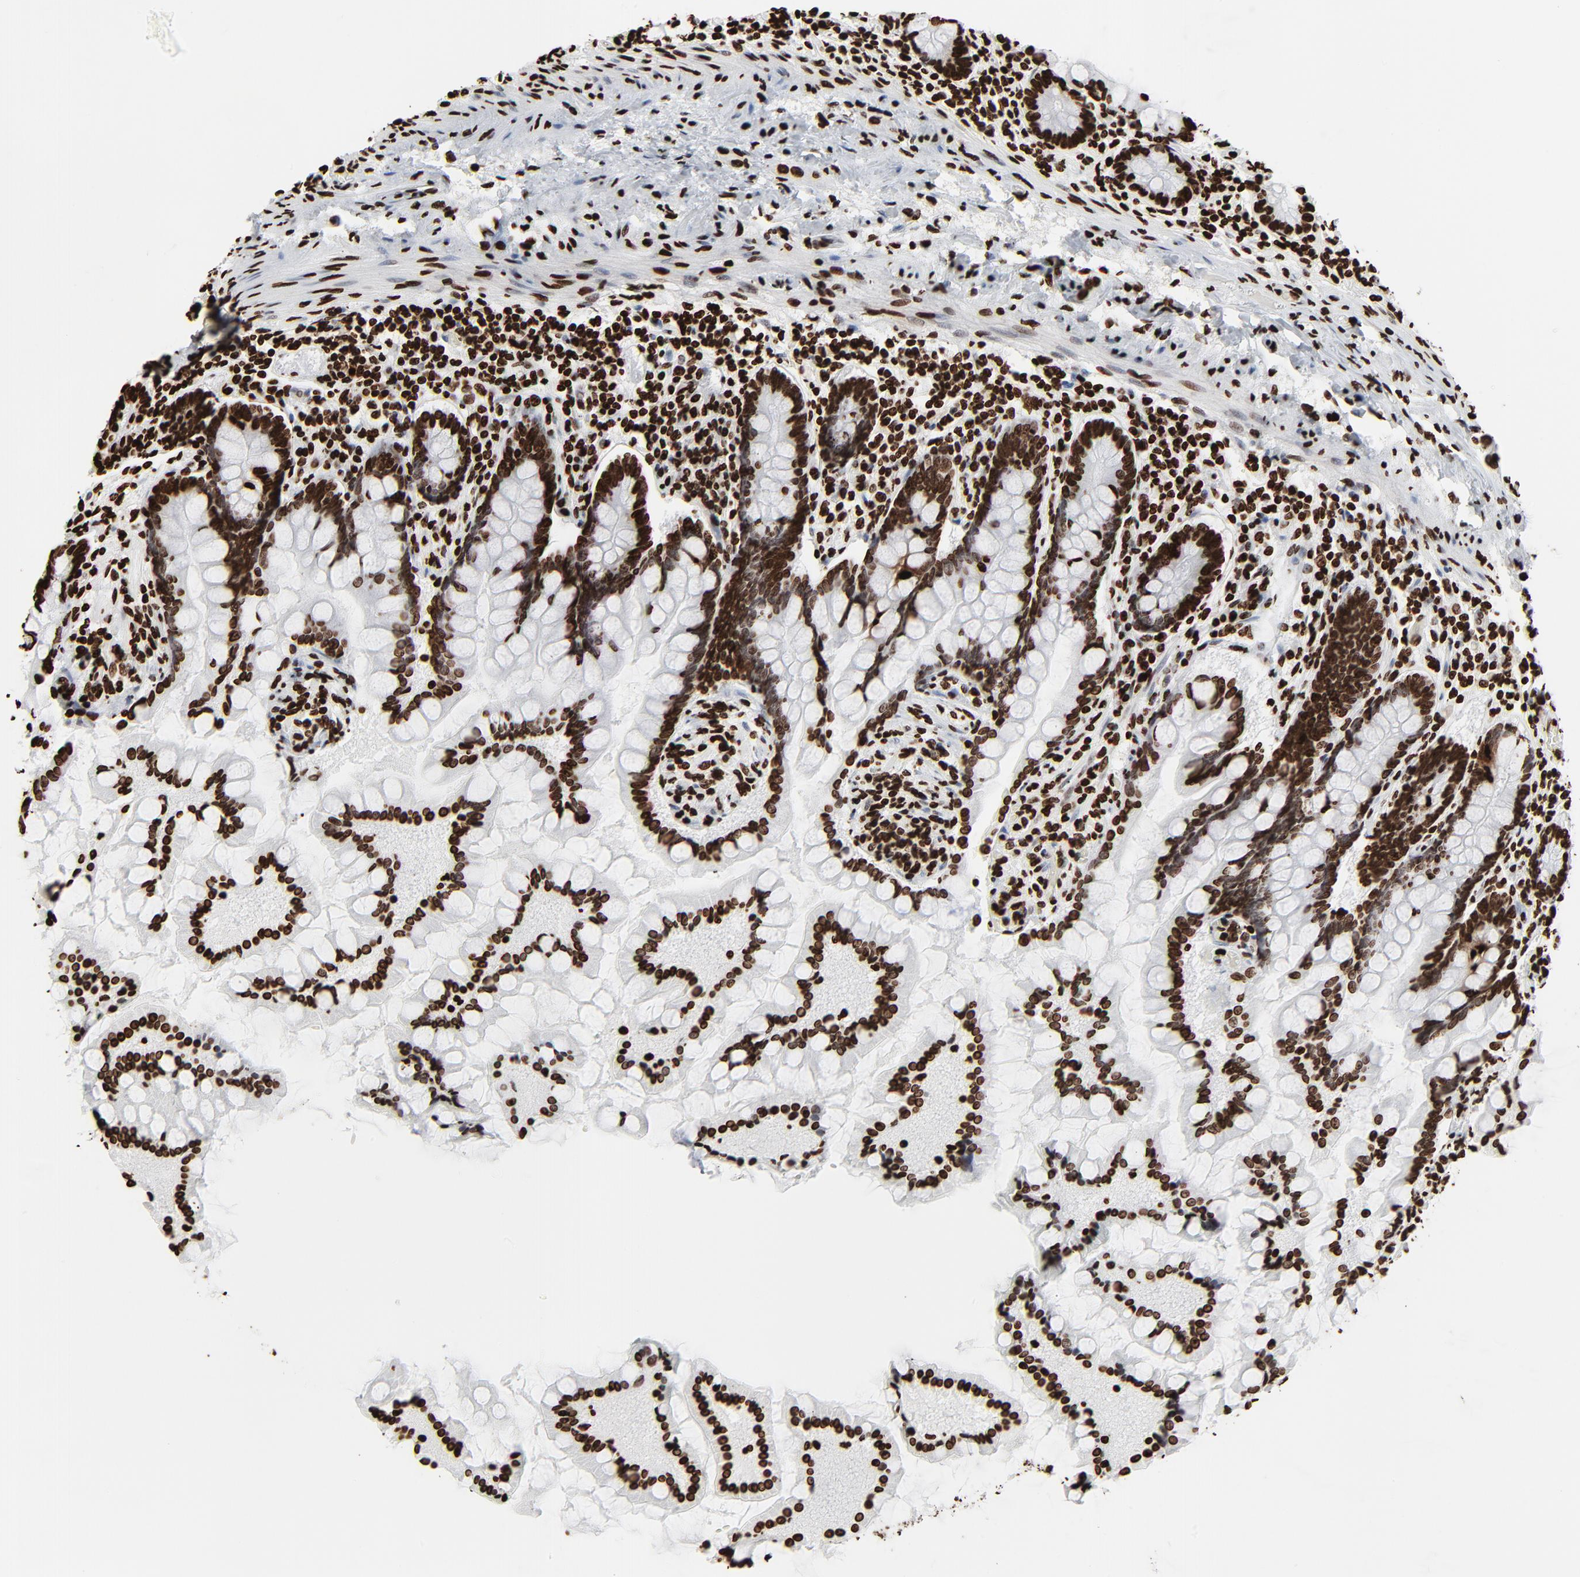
{"staining": {"intensity": "strong", "quantity": ">75%", "location": "nuclear"}, "tissue": "small intestine", "cell_type": "Glandular cells", "image_type": "normal", "snomed": [{"axis": "morphology", "description": "Normal tissue, NOS"}, {"axis": "topography", "description": "Small intestine"}], "caption": "A high amount of strong nuclear expression is present in approximately >75% of glandular cells in unremarkable small intestine. Nuclei are stained in blue.", "gene": "H3", "patient": {"sex": "male", "age": 41}}